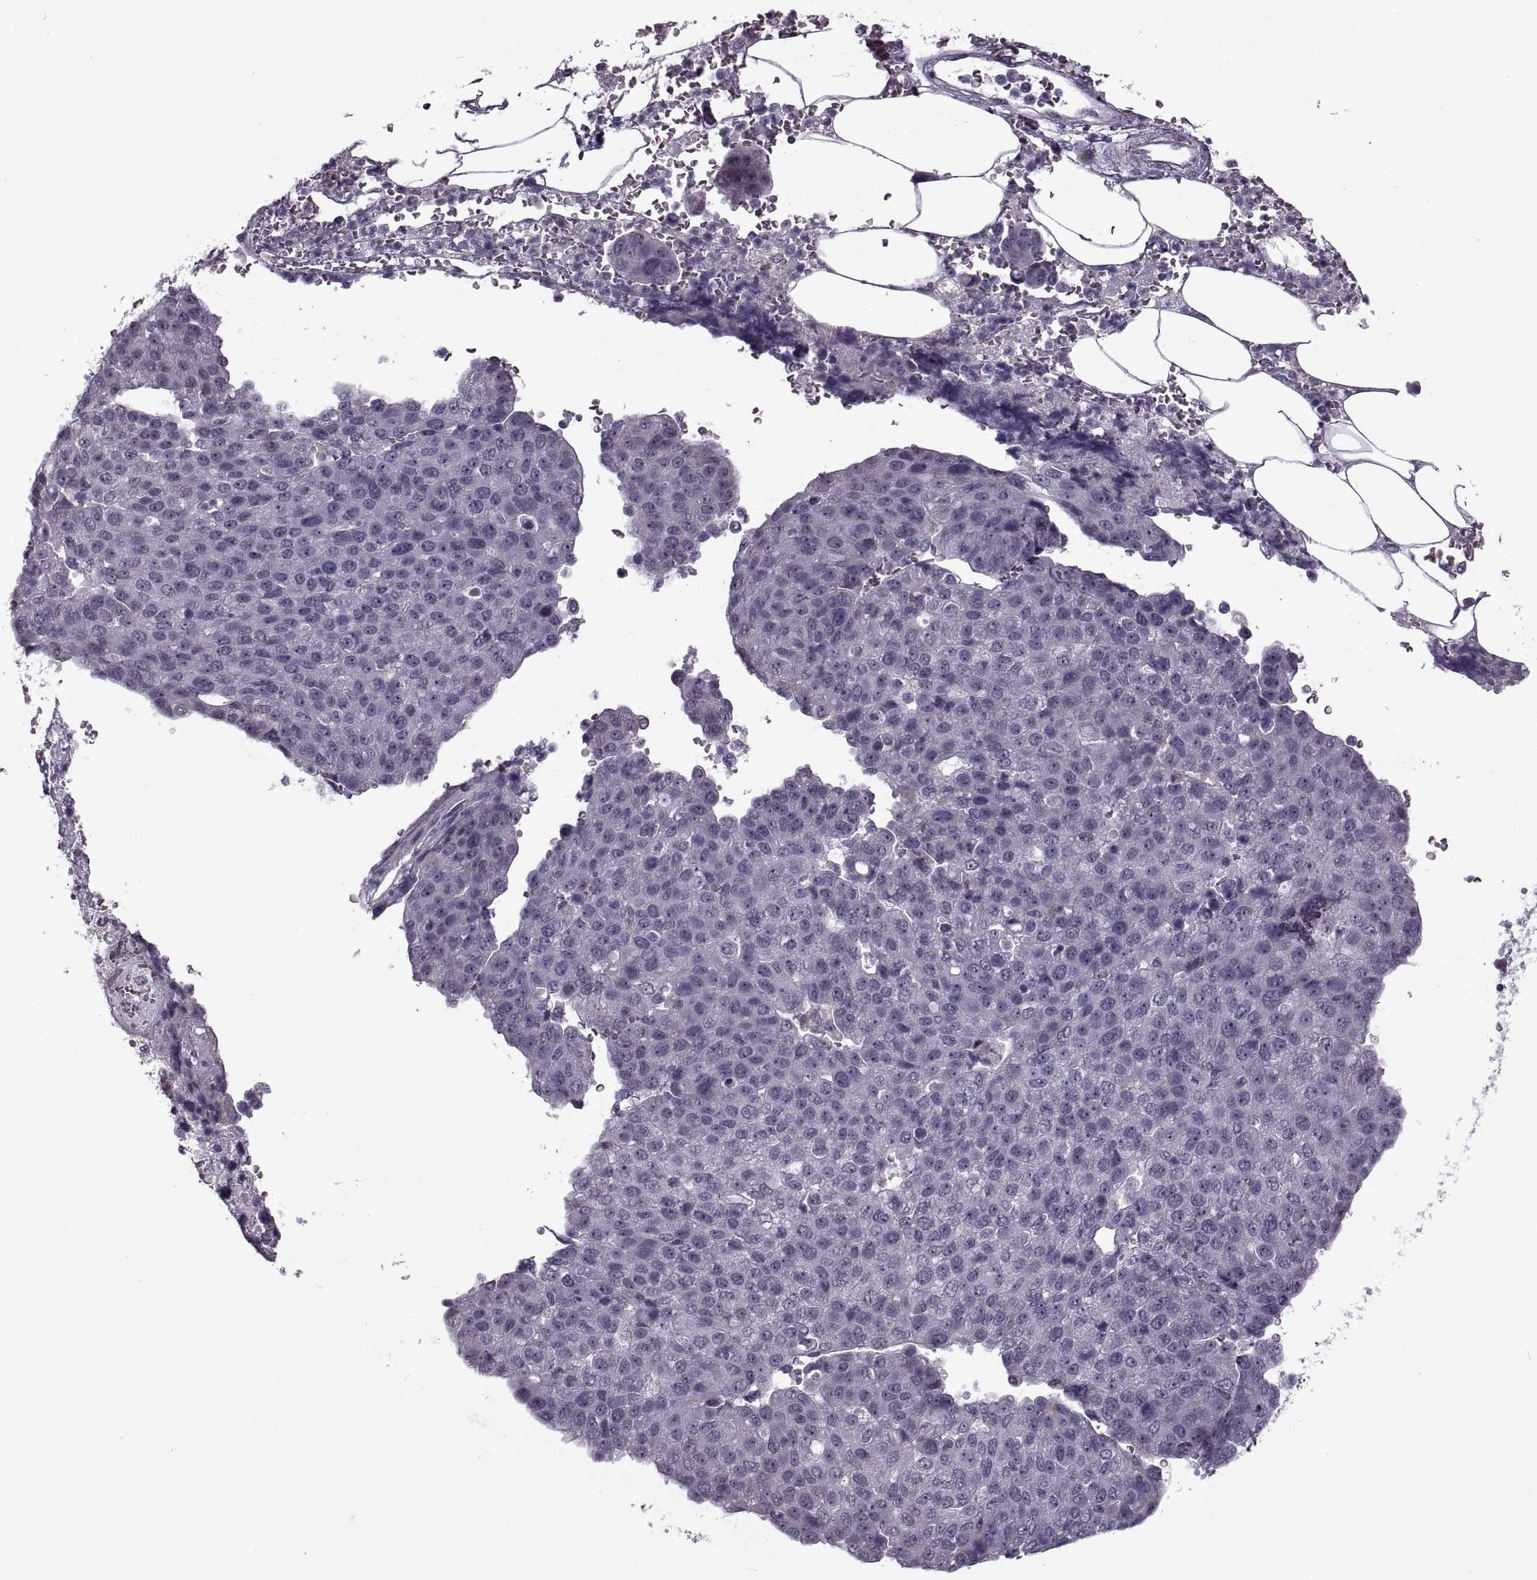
{"staining": {"intensity": "negative", "quantity": "none", "location": "none"}, "tissue": "pancreatic cancer", "cell_type": "Tumor cells", "image_type": "cancer", "snomed": [{"axis": "morphology", "description": "Adenocarcinoma, NOS"}, {"axis": "topography", "description": "Pancreas"}], "caption": "Pancreatic adenocarcinoma stained for a protein using immunohistochemistry (IHC) reveals no positivity tumor cells.", "gene": "PRSS37", "patient": {"sex": "female", "age": 61}}